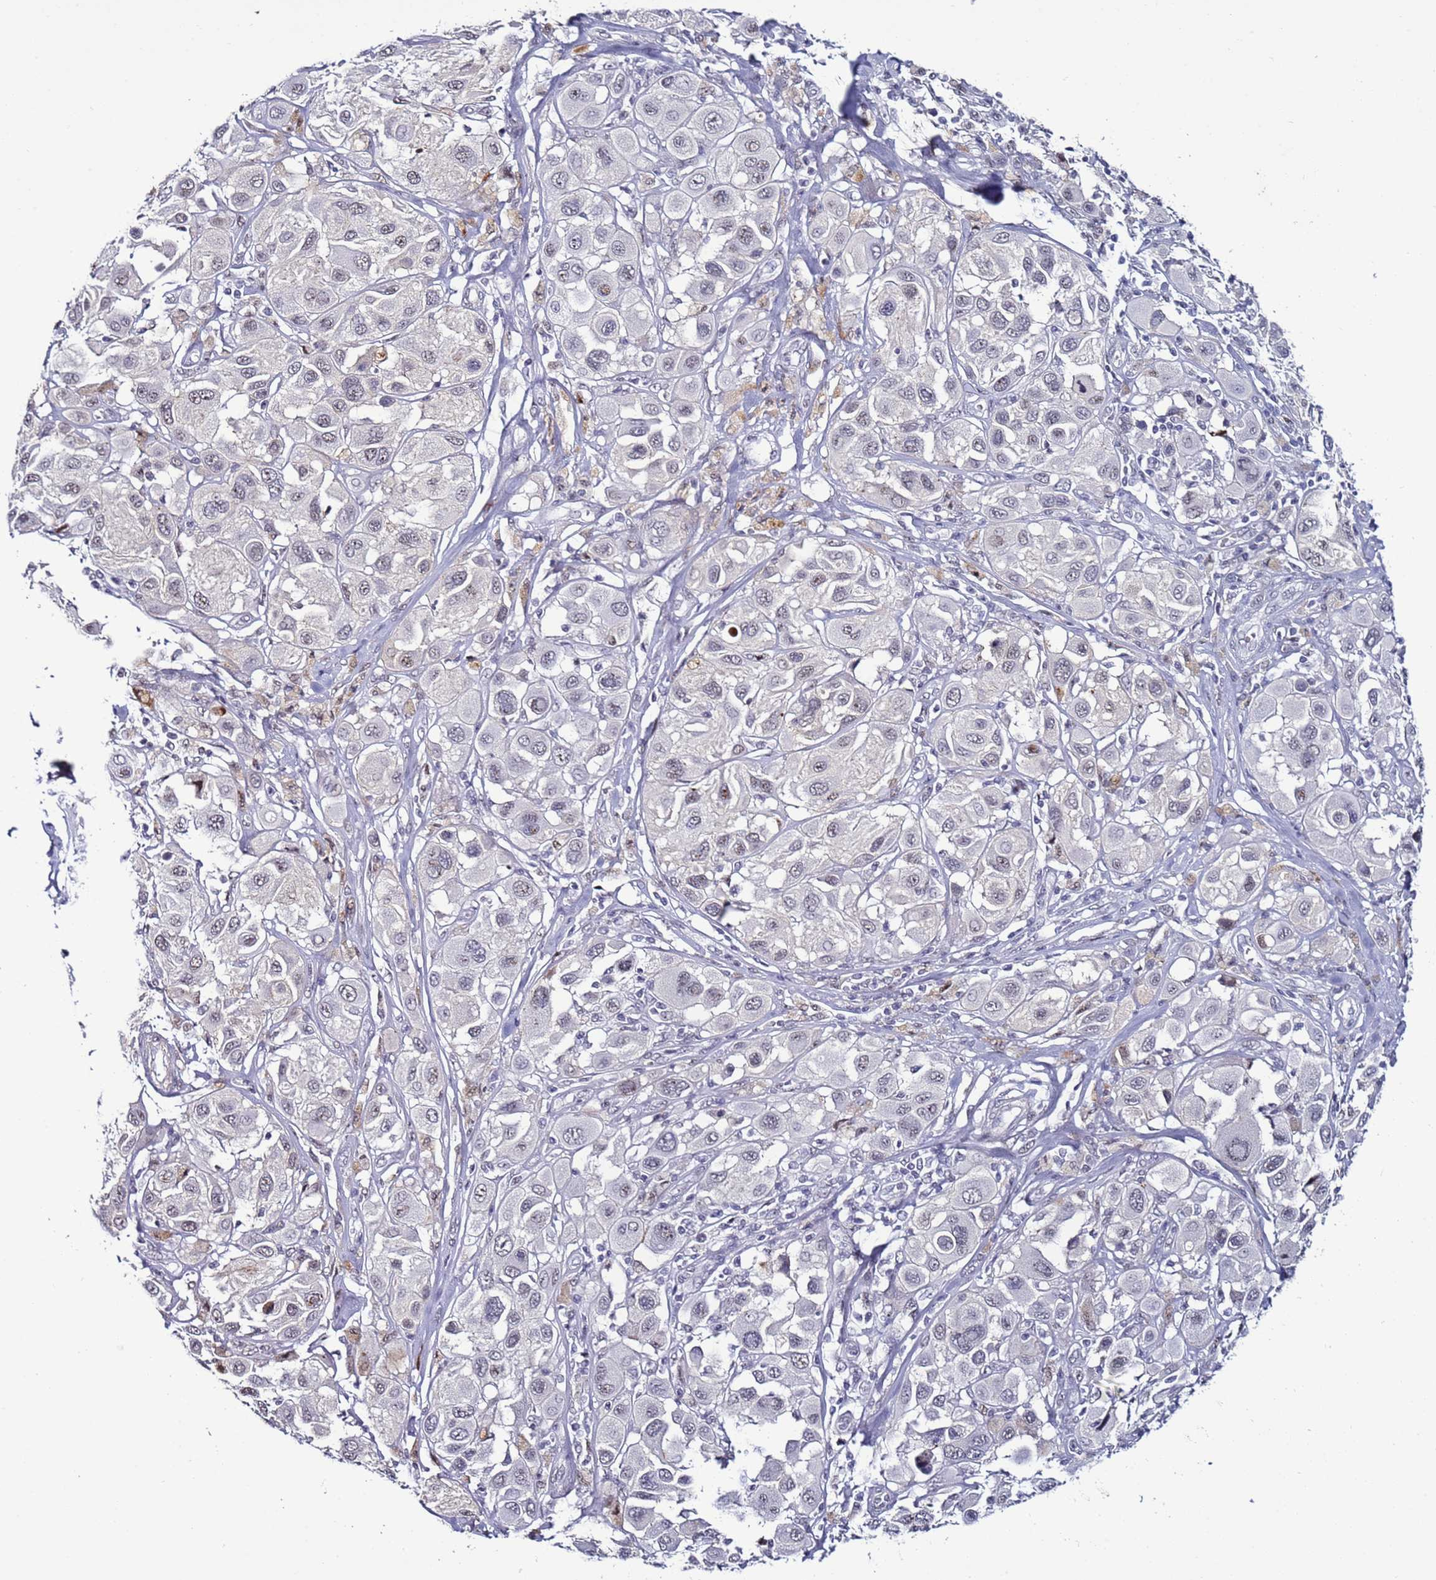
{"staining": {"intensity": "negative", "quantity": "none", "location": "none"}, "tissue": "melanoma", "cell_type": "Tumor cells", "image_type": "cancer", "snomed": [{"axis": "morphology", "description": "Malignant melanoma, Metastatic site"}, {"axis": "topography", "description": "Skin"}], "caption": "A photomicrograph of human melanoma is negative for staining in tumor cells.", "gene": "PSMA7", "patient": {"sex": "male", "age": 41}}